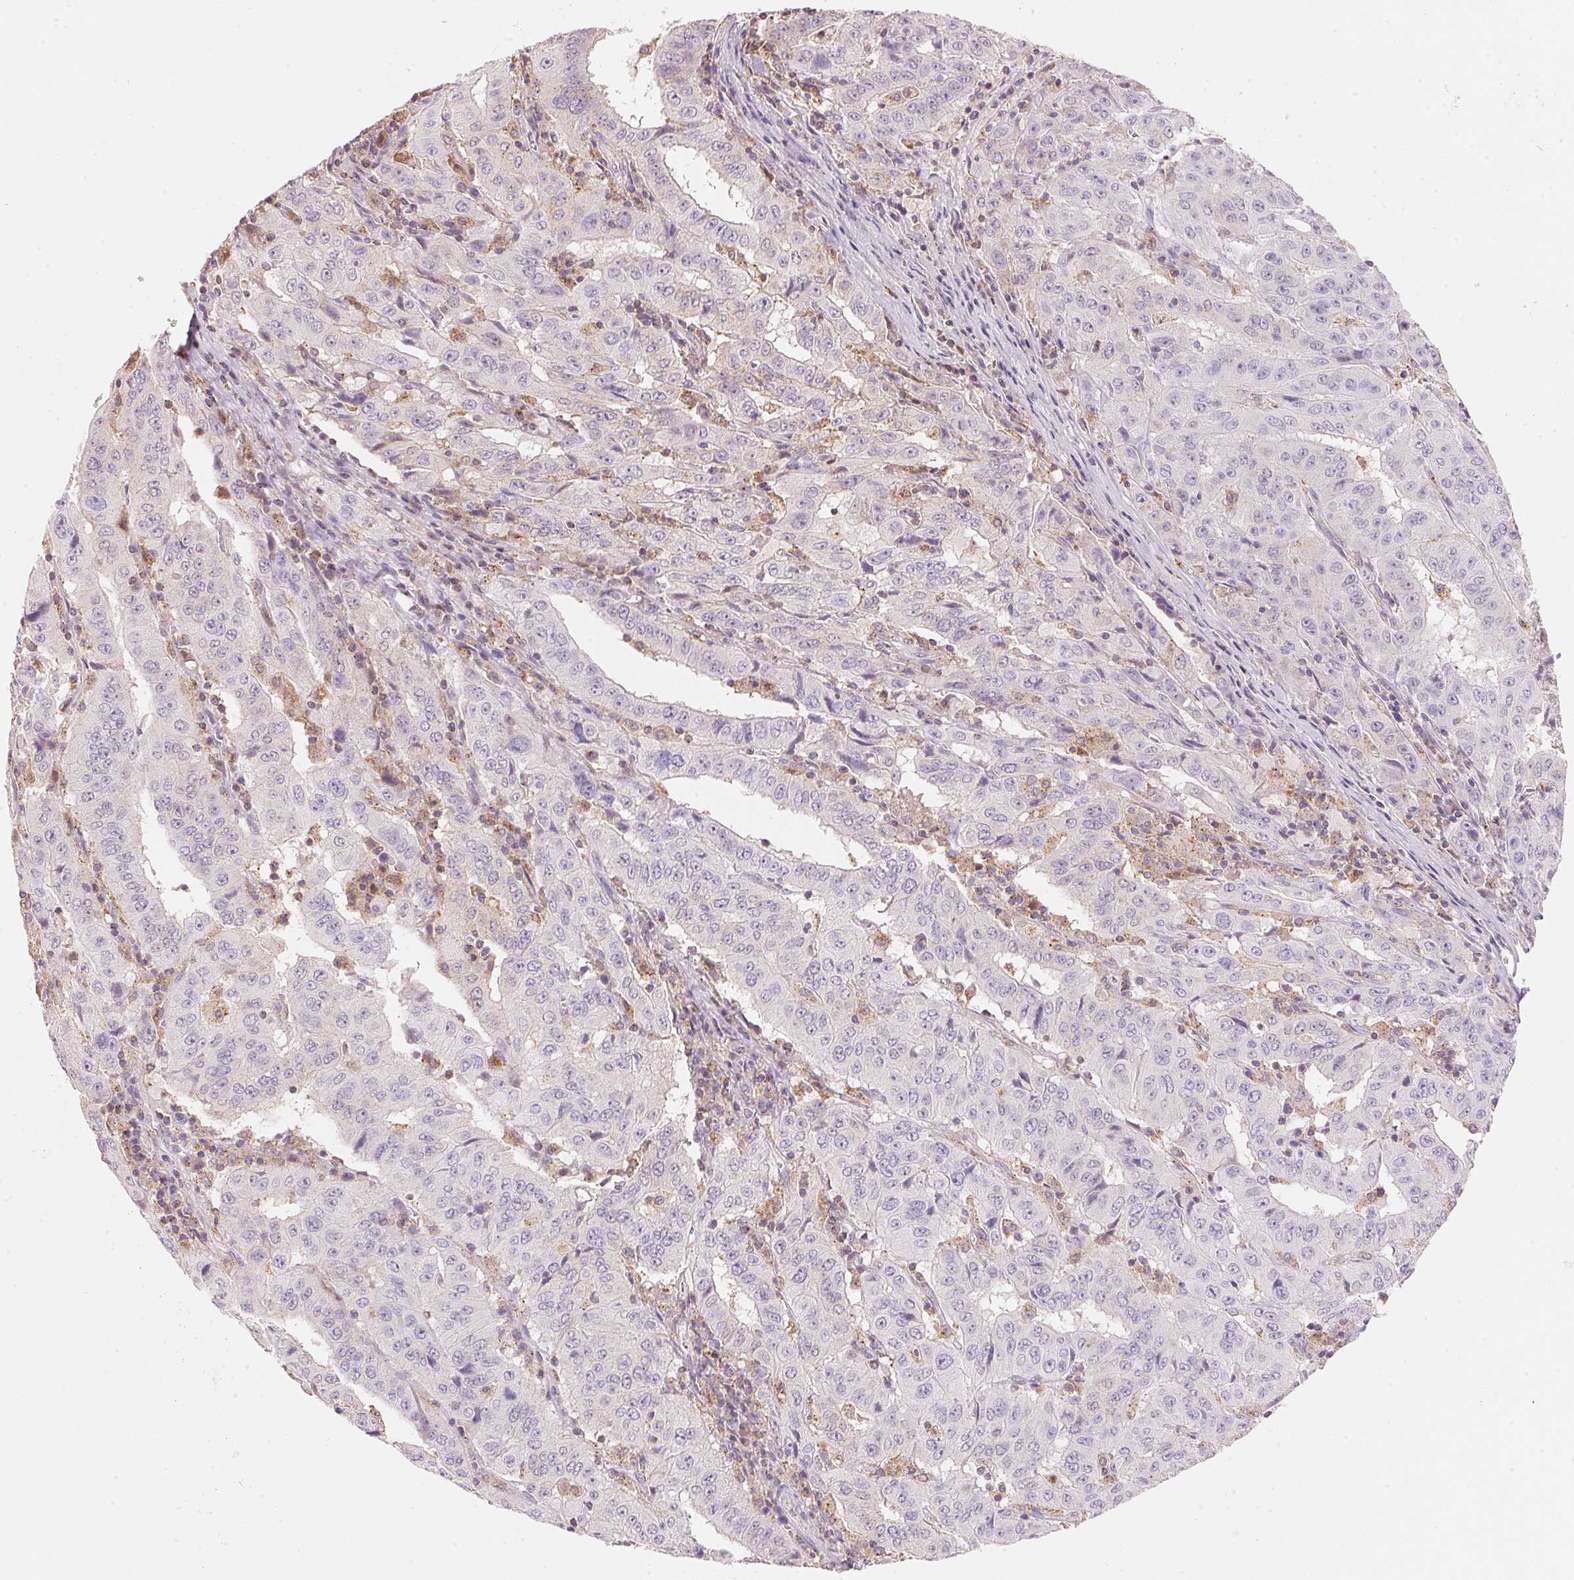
{"staining": {"intensity": "negative", "quantity": "none", "location": "none"}, "tissue": "pancreatic cancer", "cell_type": "Tumor cells", "image_type": "cancer", "snomed": [{"axis": "morphology", "description": "Adenocarcinoma, NOS"}, {"axis": "topography", "description": "Pancreas"}], "caption": "DAB immunohistochemical staining of pancreatic cancer shows no significant expression in tumor cells.", "gene": "HOXB13", "patient": {"sex": "male", "age": 63}}